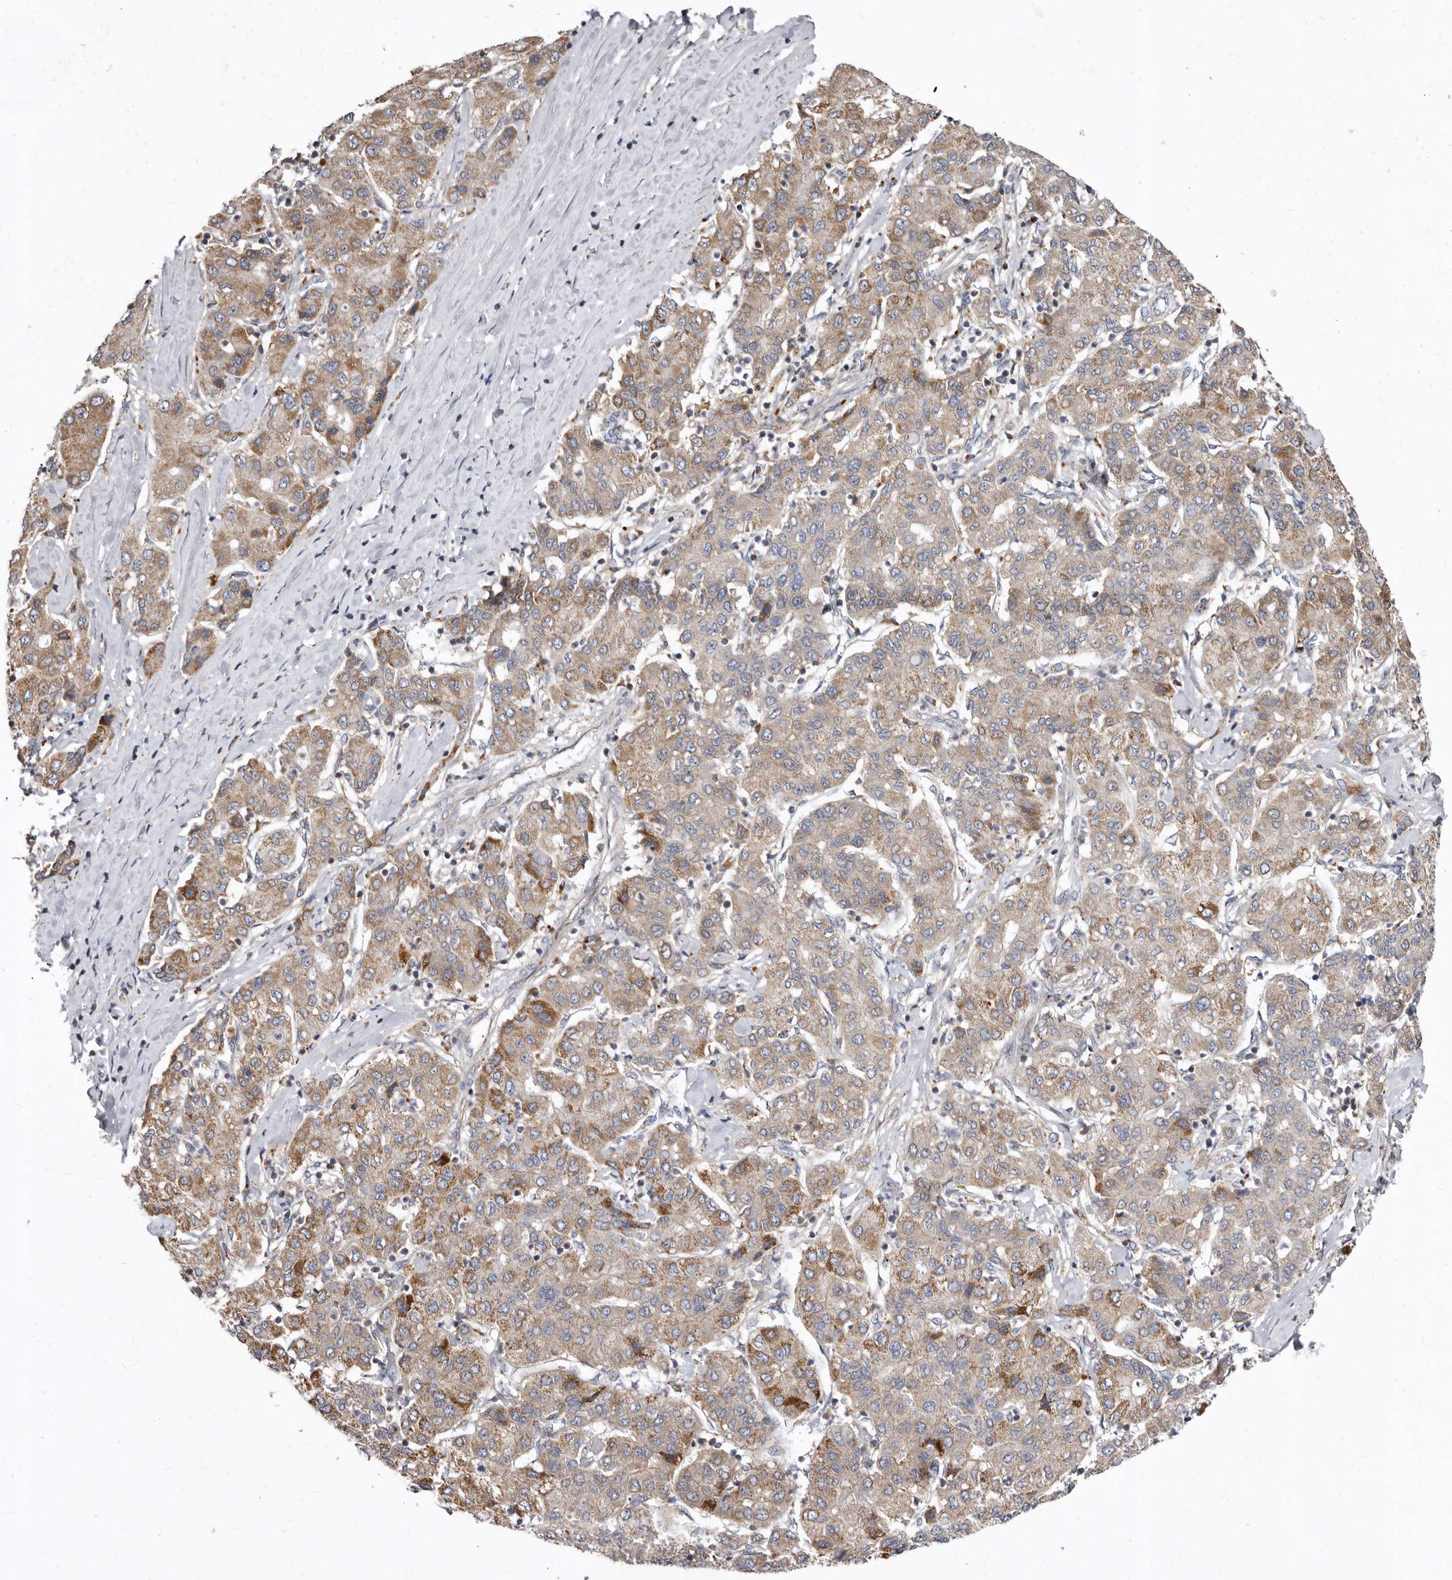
{"staining": {"intensity": "moderate", "quantity": "25%-75%", "location": "cytoplasmic/membranous"}, "tissue": "liver cancer", "cell_type": "Tumor cells", "image_type": "cancer", "snomed": [{"axis": "morphology", "description": "Carcinoma, Hepatocellular, NOS"}, {"axis": "topography", "description": "Liver"}], "caption": "Protein staining by immunohistochemistry (IHC) shows moderate cytoplasmic/membranous expression in approximately 25%-75% of tumor cells in liver cancer (hepatocellular carcinoma). (DAB IHC, brown staining for protein, blue staining for nuclei).", "gene": "SMC4", "patient": {"sex": "male", "age": 65}}